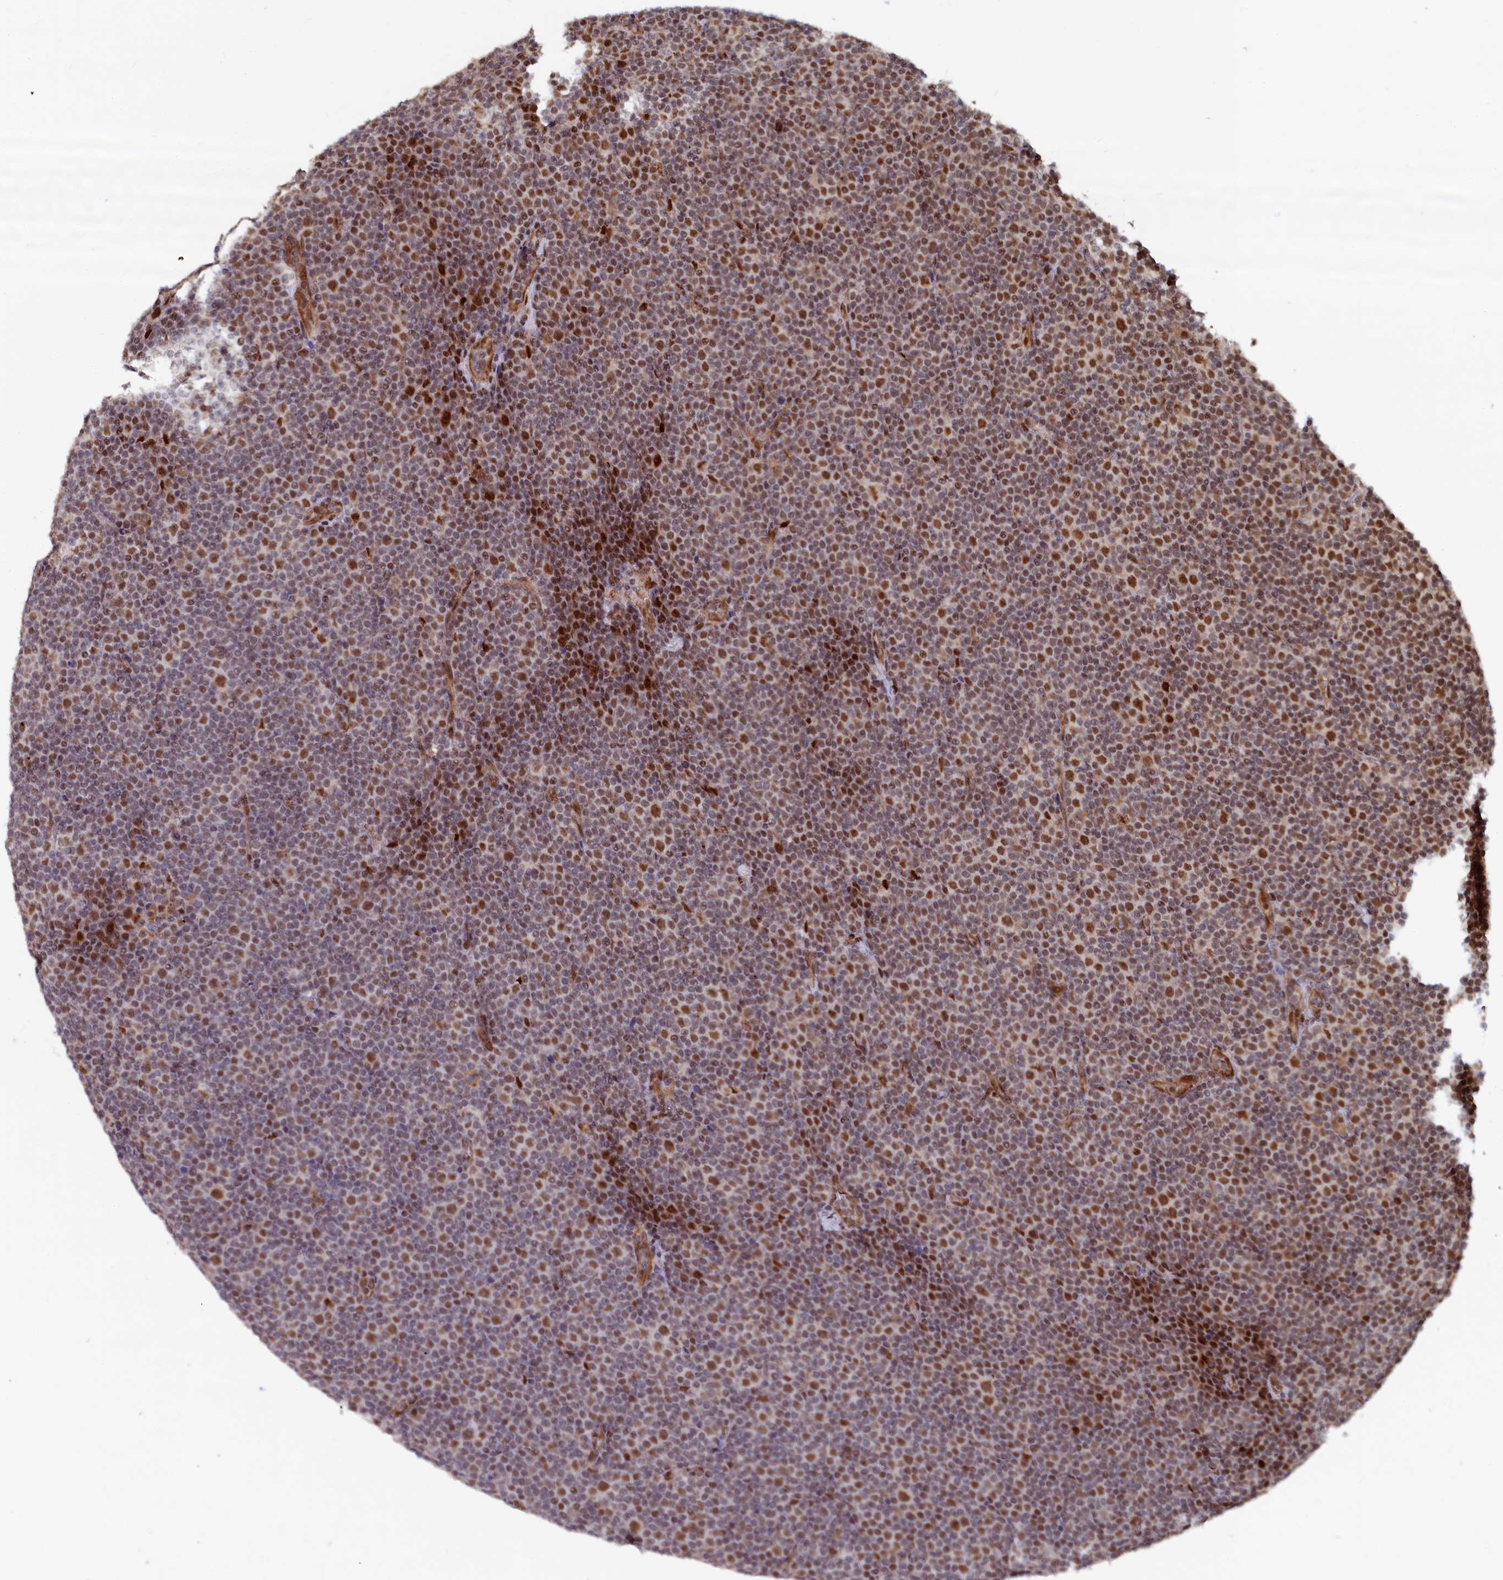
{"staining": {"intensity": "moderate", "quantity": ">75%", "location": "nuclear"}, "tissue": "lymphoma", "cell_type": "Tumor cells", "image_type": "cancer", "snomed": [{"axis": "morphology", "description": "Malignant lymphoma, non-Hodgkin's type, Low grade"}, {"axis": "topography", "description": "Lymph node"}], "caption": "Immunohistochemical staining of human malignant lymphoma, non-Hodgkin's type (low-grade) displays medium levels of moderate nuclear protein staining in approximately >75% of tumor cells. The protein is shown in brown color, while the nuclei are stained blue.", "gene": "BUB3", "patient": {"sex": "female", "age": 67}}